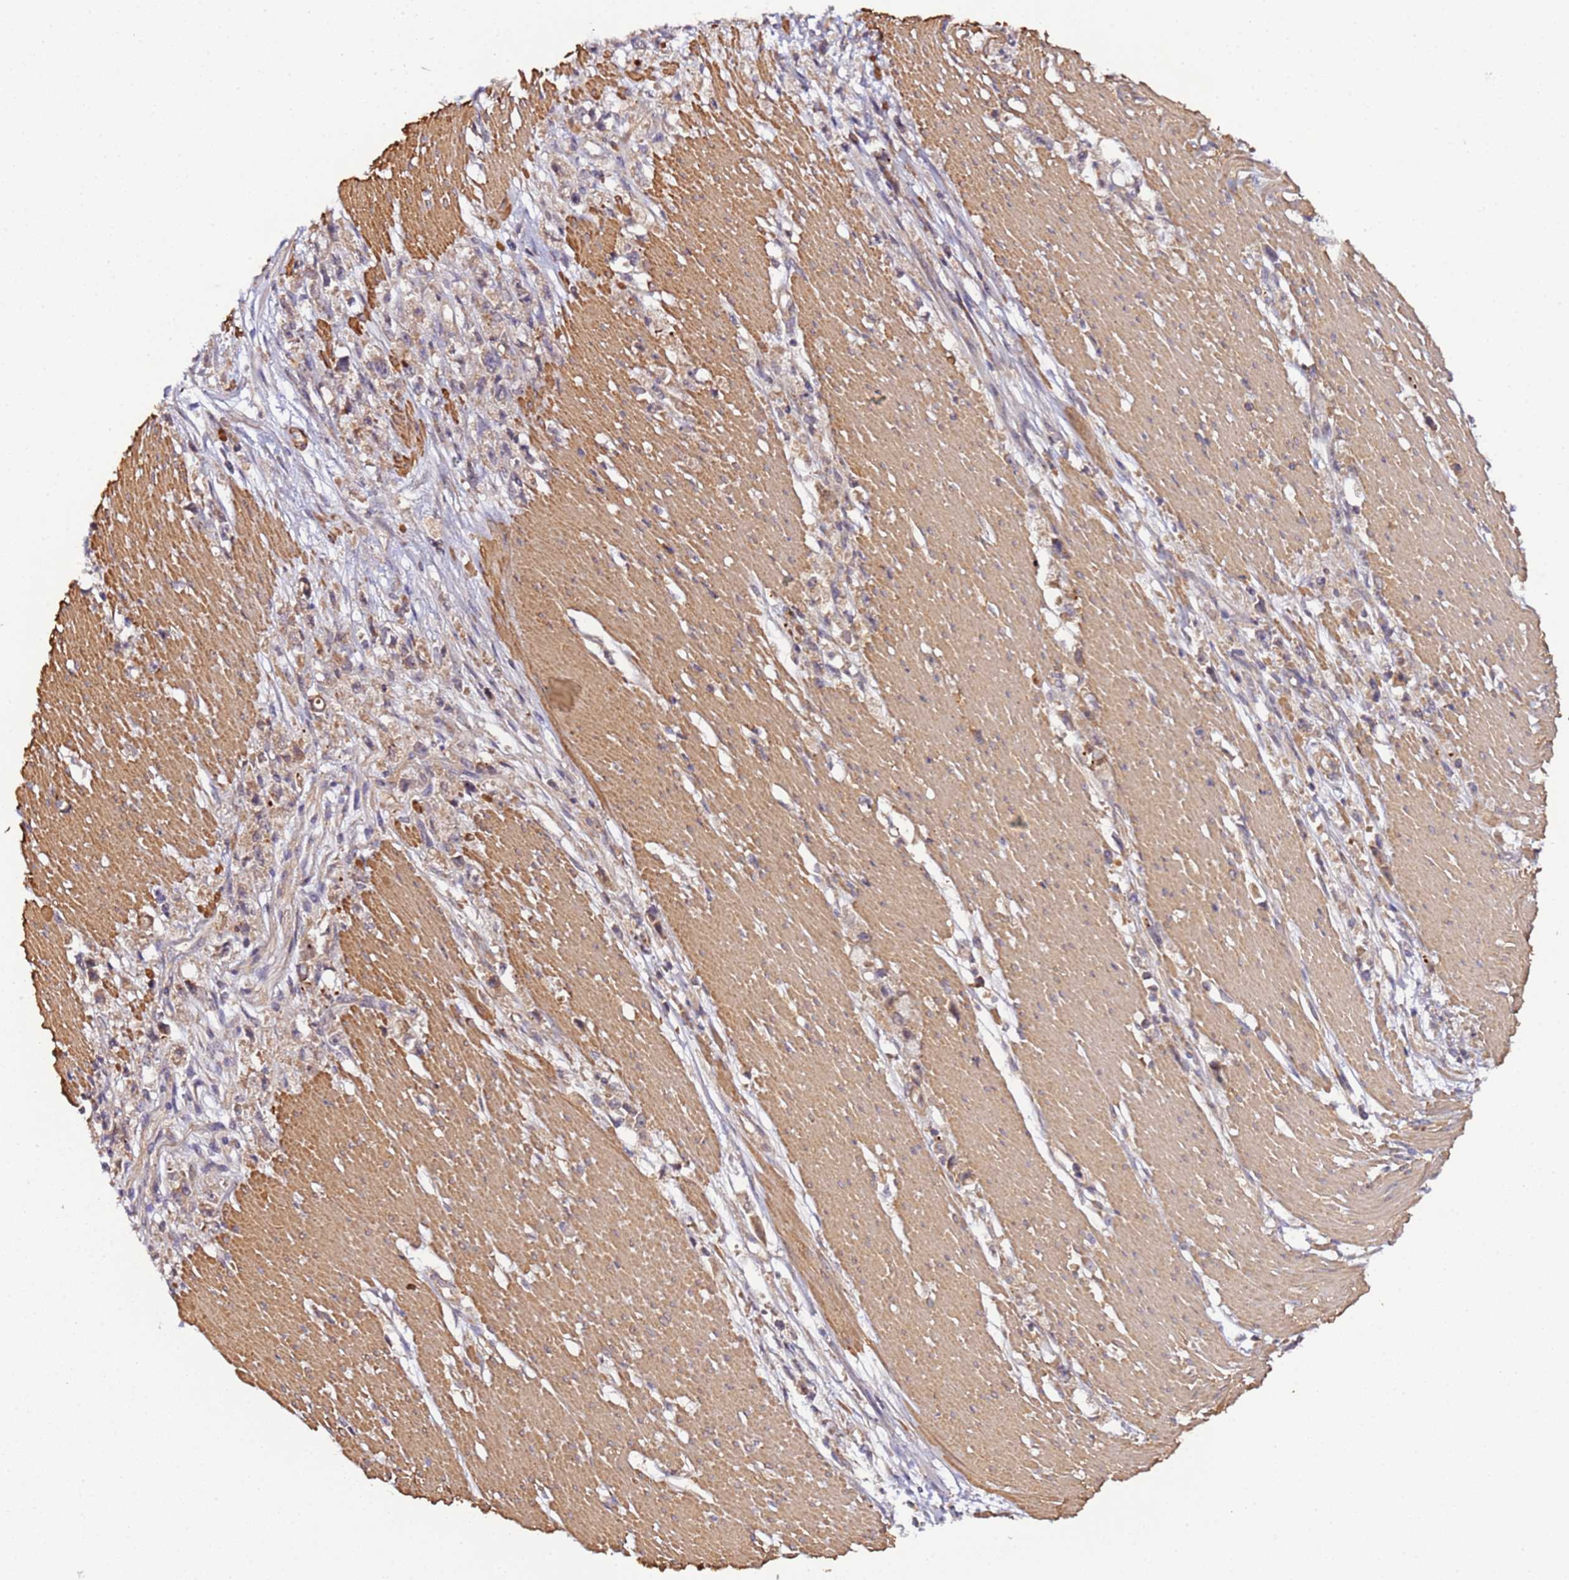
{"staining": {"intensity": "weak", "quantity": "25%-75%", "location": "cytoplasmic/membranous"}, "tissue": "stomach cancer", "cell_type": "Tumor cells", "image_type": "cancer", "snomed": [{"axis": "morphology", "description": "Adenocarcinoma, NOS"}, {"axis": "topography", "description": "Stomach"}], "caption": "Protein positivity by immunohistochemistry (IHC) exhibits weak cytoplasmic/membranous staining in about 25%-75% of tumor cells in stomach cancer. (DAB IHC, brown staining for protein, blue staining for nuclei).", "gene": "TRIM26", "patient": {"sex": "female", "age": 59}}